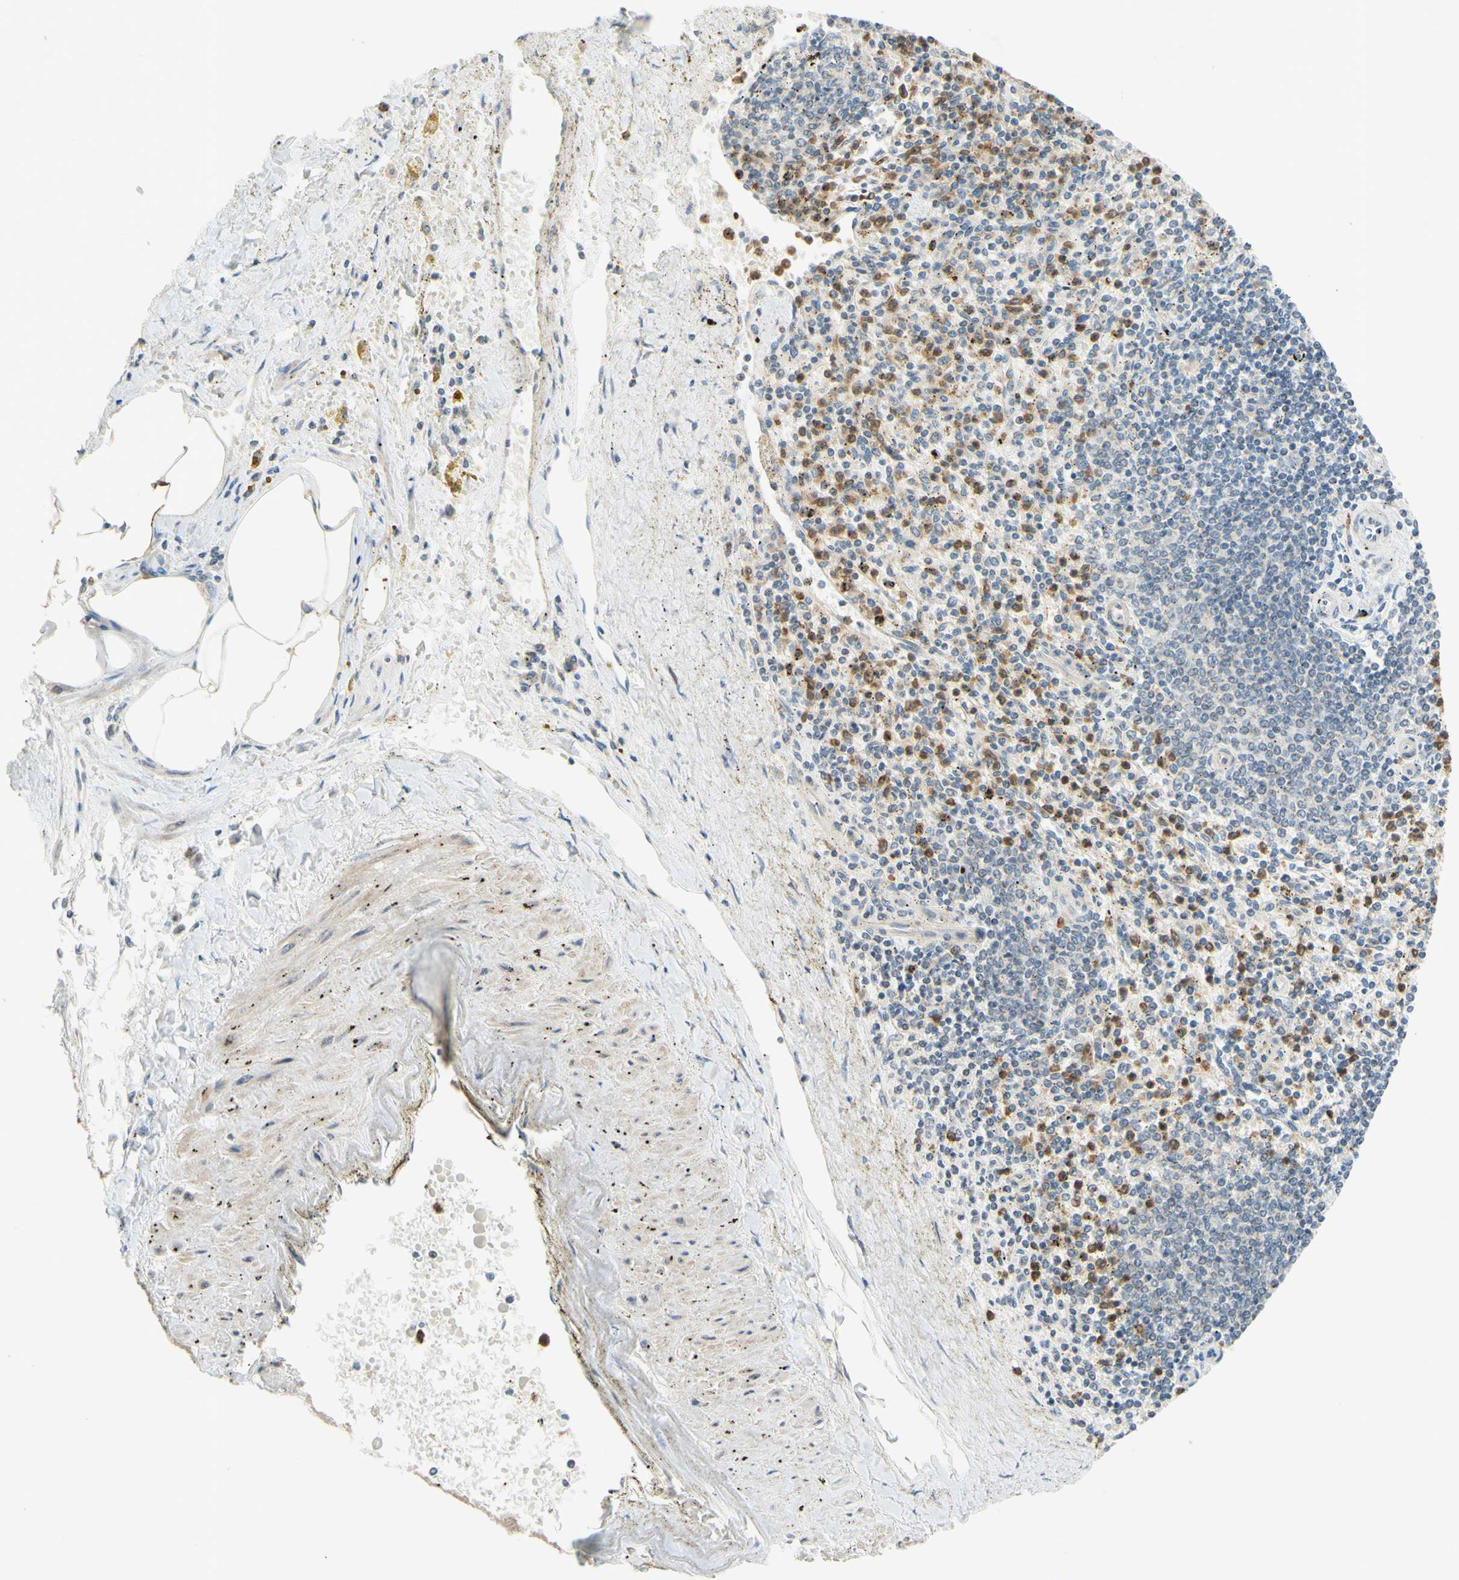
{"staining": {"intensity": "moderate", "quantity": "25%-75%", "location": "cytoplasmic/membranous"}, "tissue": "spleen", "cell_type": "Cells in red pulp", "image_type": "normal", "snomed": [{"axis": "morphology", "description": "Normal tissue, NOS"}, {"axis": "topography", "description": "Spleen"}], "caption": "An image showing moderate cytoplasmic/membranous positivity in approximately 25%-75% of cells in red pulp in normal spleen, as visualized by brown immunohistochemical staining.", "gene": "GATA1", "patient": {"sex": "male", "age": 72}}